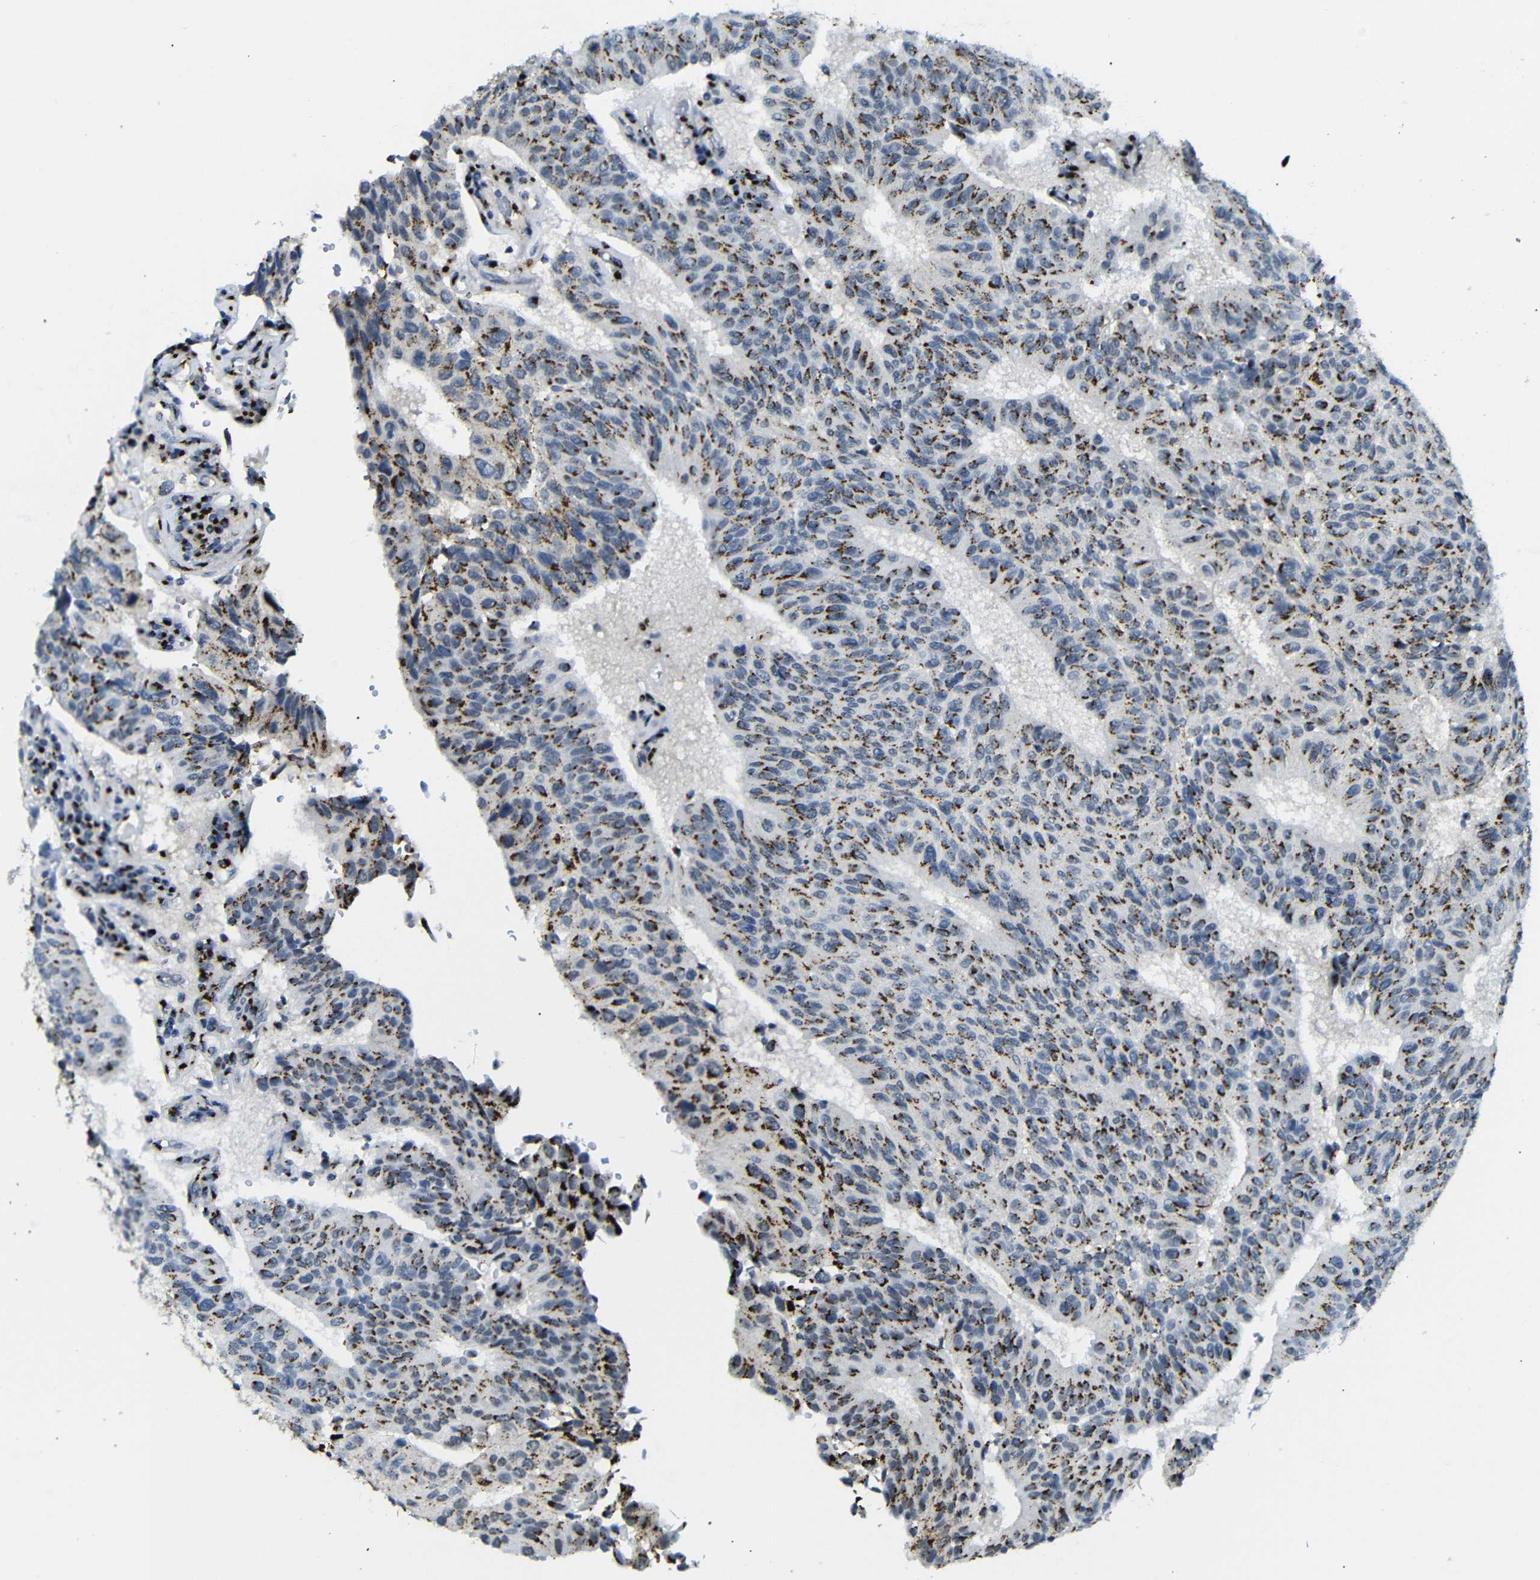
{"staining": {"intensity": "moderate", "quantity": ">75%", "location": "cytoplasmic/membranous"}, "tissue": "urothelial cancer", "cell_type": "Tumor cells", "image_type": "cancer", "snomed": [{"axis": "morphology", "description": "Urothelial carcinoma, High grade"}, {"axis": "topography", "description": "Urinary bladder"}], "caption": "Protein expression analysis of human urothelial cancer reveals moderate cytoplasmic/membranous expression in approximately >75% of tumor cells.", "gene": "TGOLN2", "patient": {"sex": "male", "age": 66}}